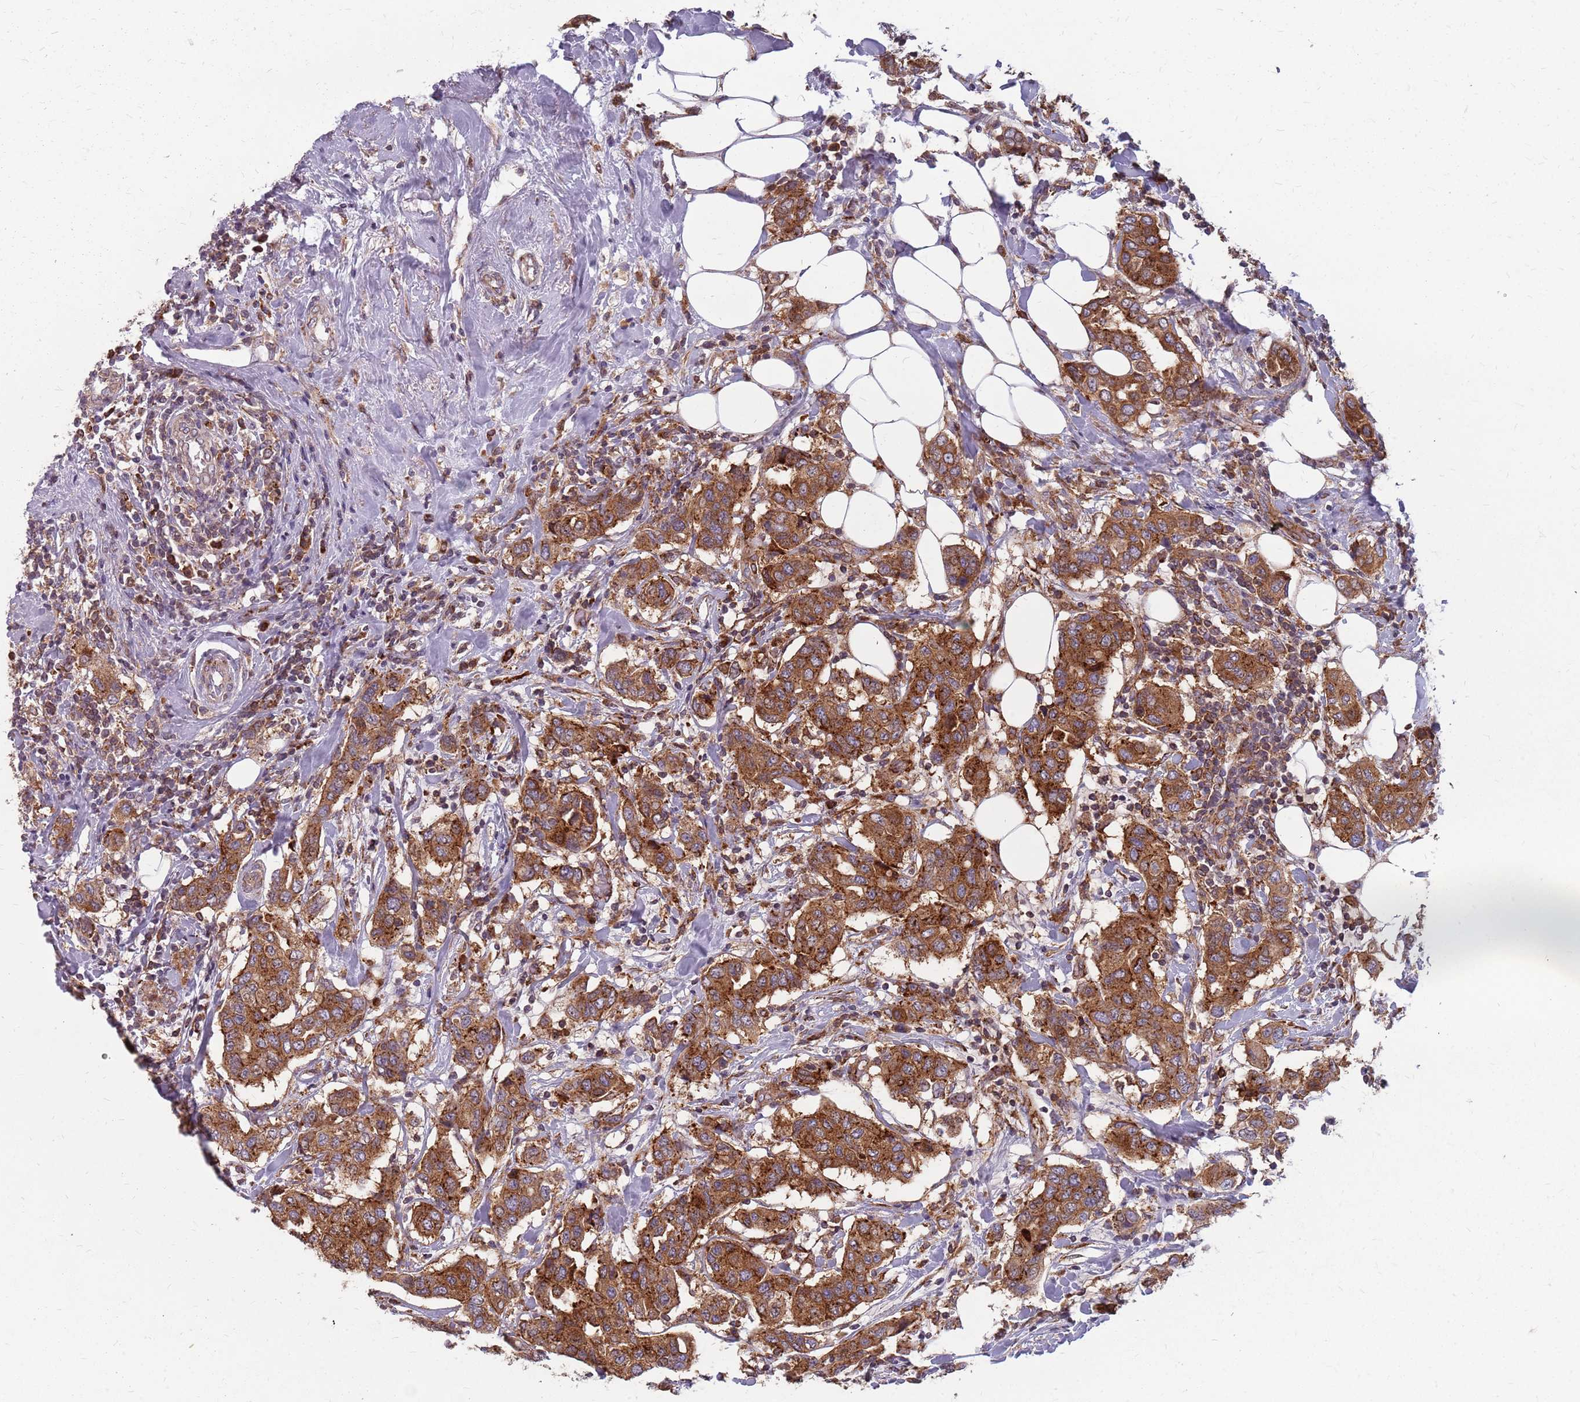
{"staining": {"intensity": "strong", "quantity": ">75%", "location": "cytoplasmic/membranous"}, "tissue": "breast cancer", "cell_type": "Tumor cells", "image_type": "cancer", "snomed": [{"axis": "morphology", "description": "Lobular carcinoma"}, {"axis": "topography", "description": "Breast"}], "caption": "IHC micrograph of neoplastic tissue: breast lobular carcinoma stained using immunohistochemistry displays high levels of strong protein expression localized specifically in the cytoplasmic/membranous of tumor cells, appearing as a cytoplasmic/membranous brown color.", "gene": "NME4", "patient": {"sex": "female", "age": 51}}